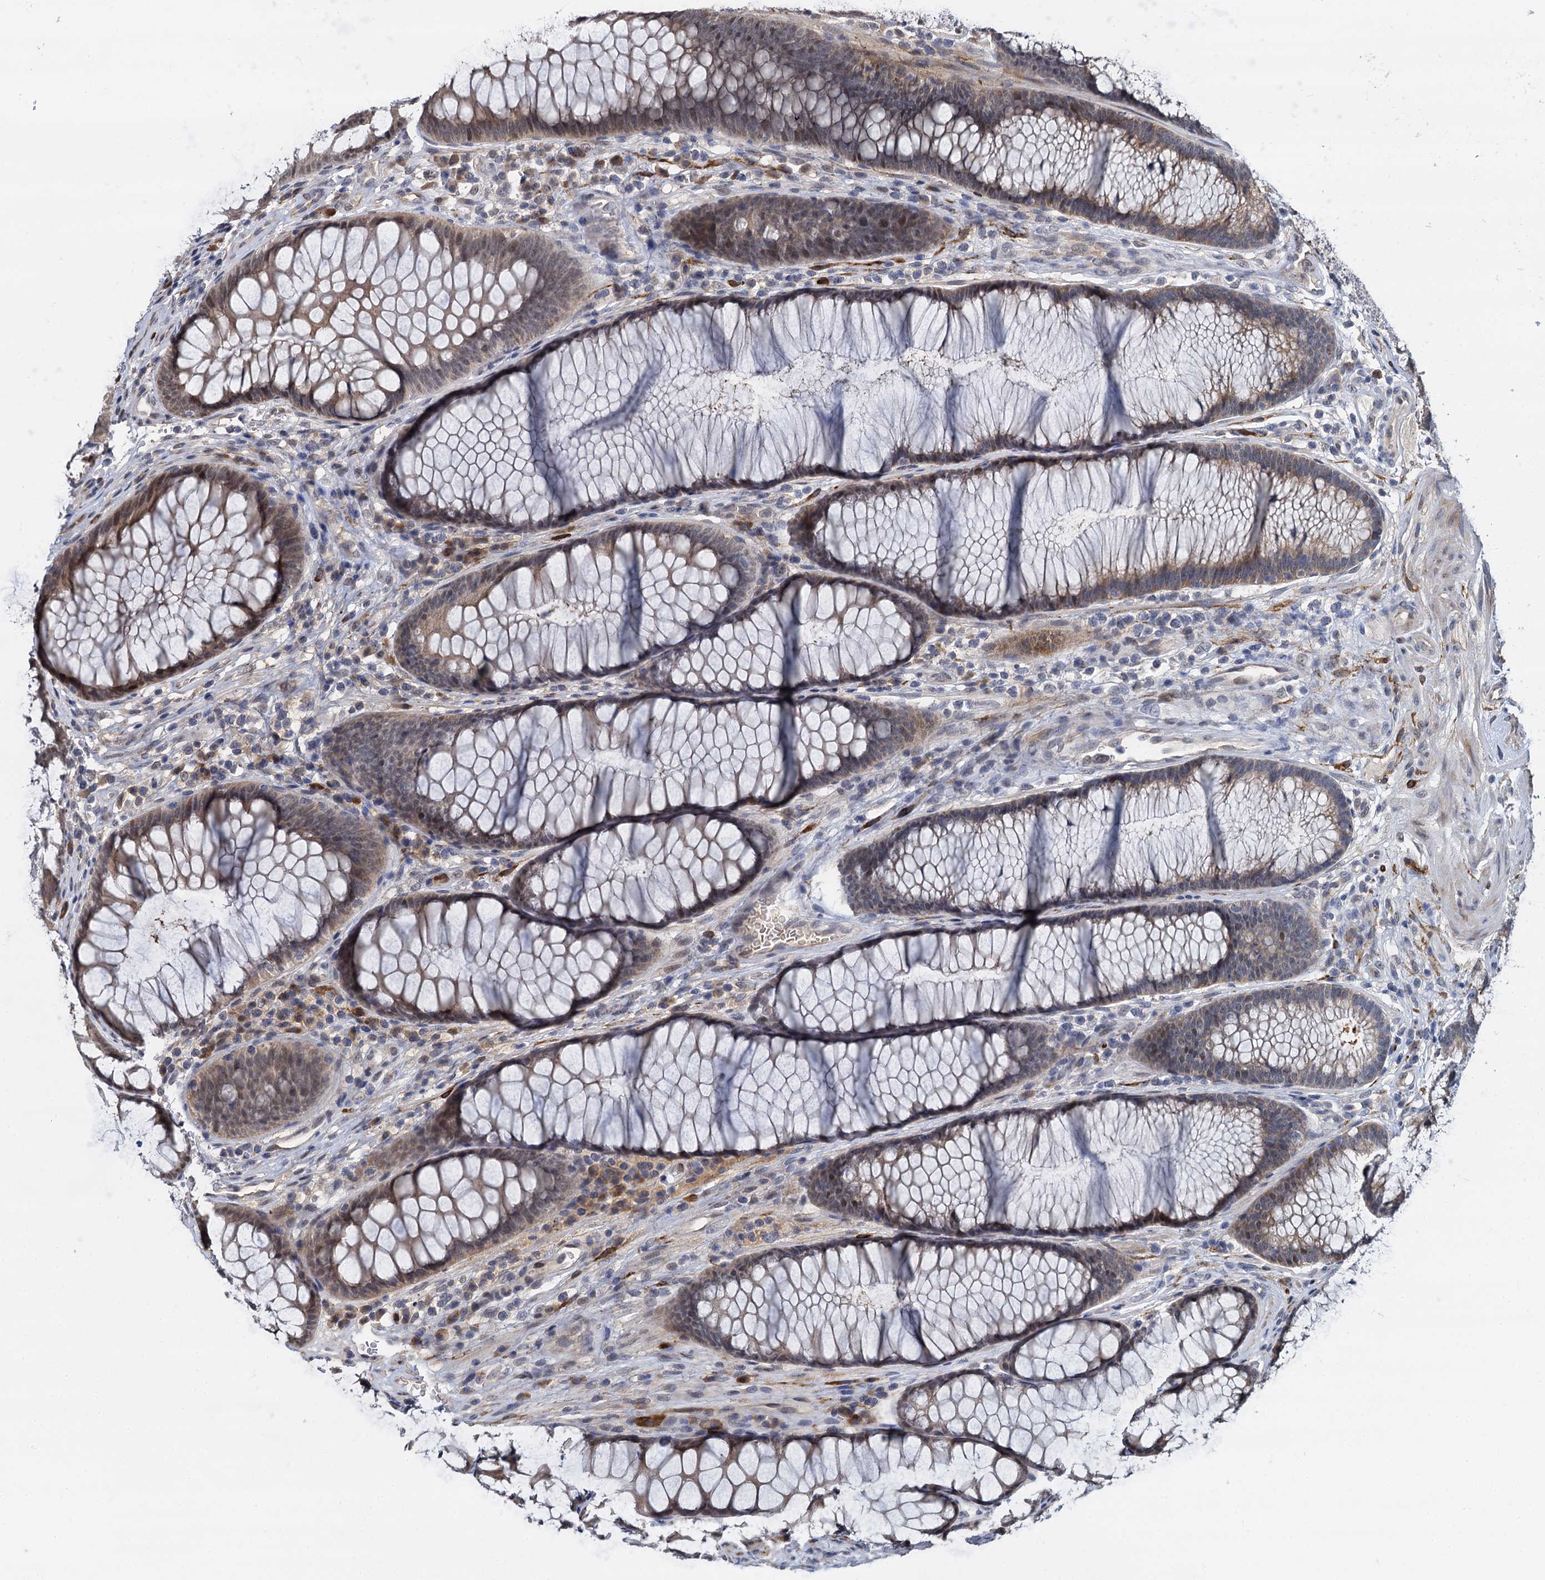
{"staining": {"intensity": "weak", "quantity": "25%-75%", "location": "cytoplasmic/membranous,nuclear"}, "tissue": "colon", "cell_type": "Endothelial cells", "image_type": "normal", "snomed": [{"axis": "morphology", "description": "Normal tissue, NOS"}, {"axis": "topography", "description": "Colon"}], "caption": "Immunohistochemical staining of unremarkable colon reveals 25%-75% levels of weak cytoplasmic/membranous,nuclear protein staining in approximately 25%-75% of endothelial cells.", "gene": "PSMD4", "patient": {"sex": "female", "age": 82}}